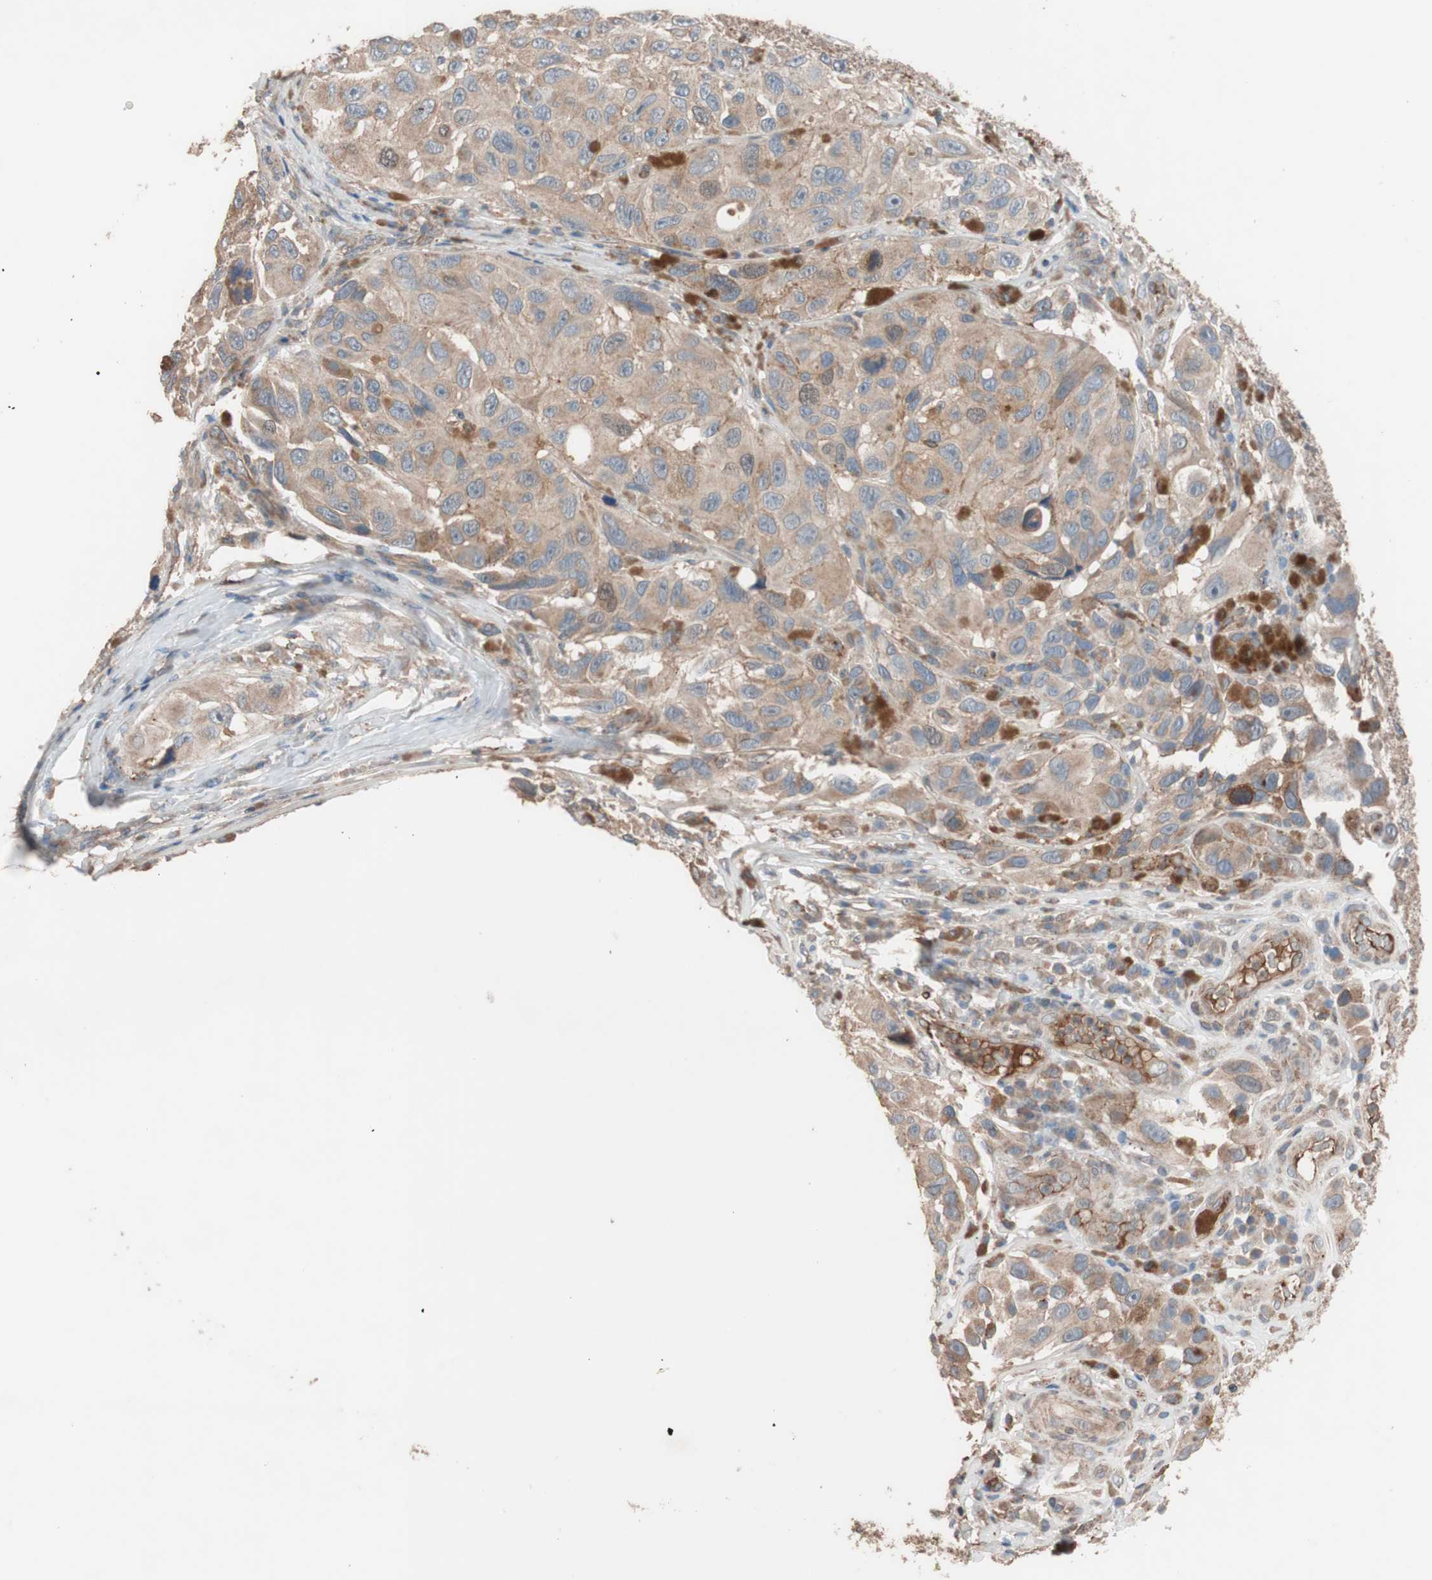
{"staining": {"intensity": "moderate", "quantity": ">75%", "location": "cytoplasmic/membranous"}, "tissue": "melanoma", "cell_type": "Tumor cells", "image_type": "cancer", "snomed": [{"axis": "morphology", "description": "Malignant melanoma, NOS"}, {"axis": "topography", "description": "Skin"}], "caption": "Melanoma was stained to show a protein in brown. There is medium levels of moderate cytoplasmic/membranous expression in about >75% of tumor cells.", "gene": "SDC4", "patient": {"sex": "female", "age": 73}}